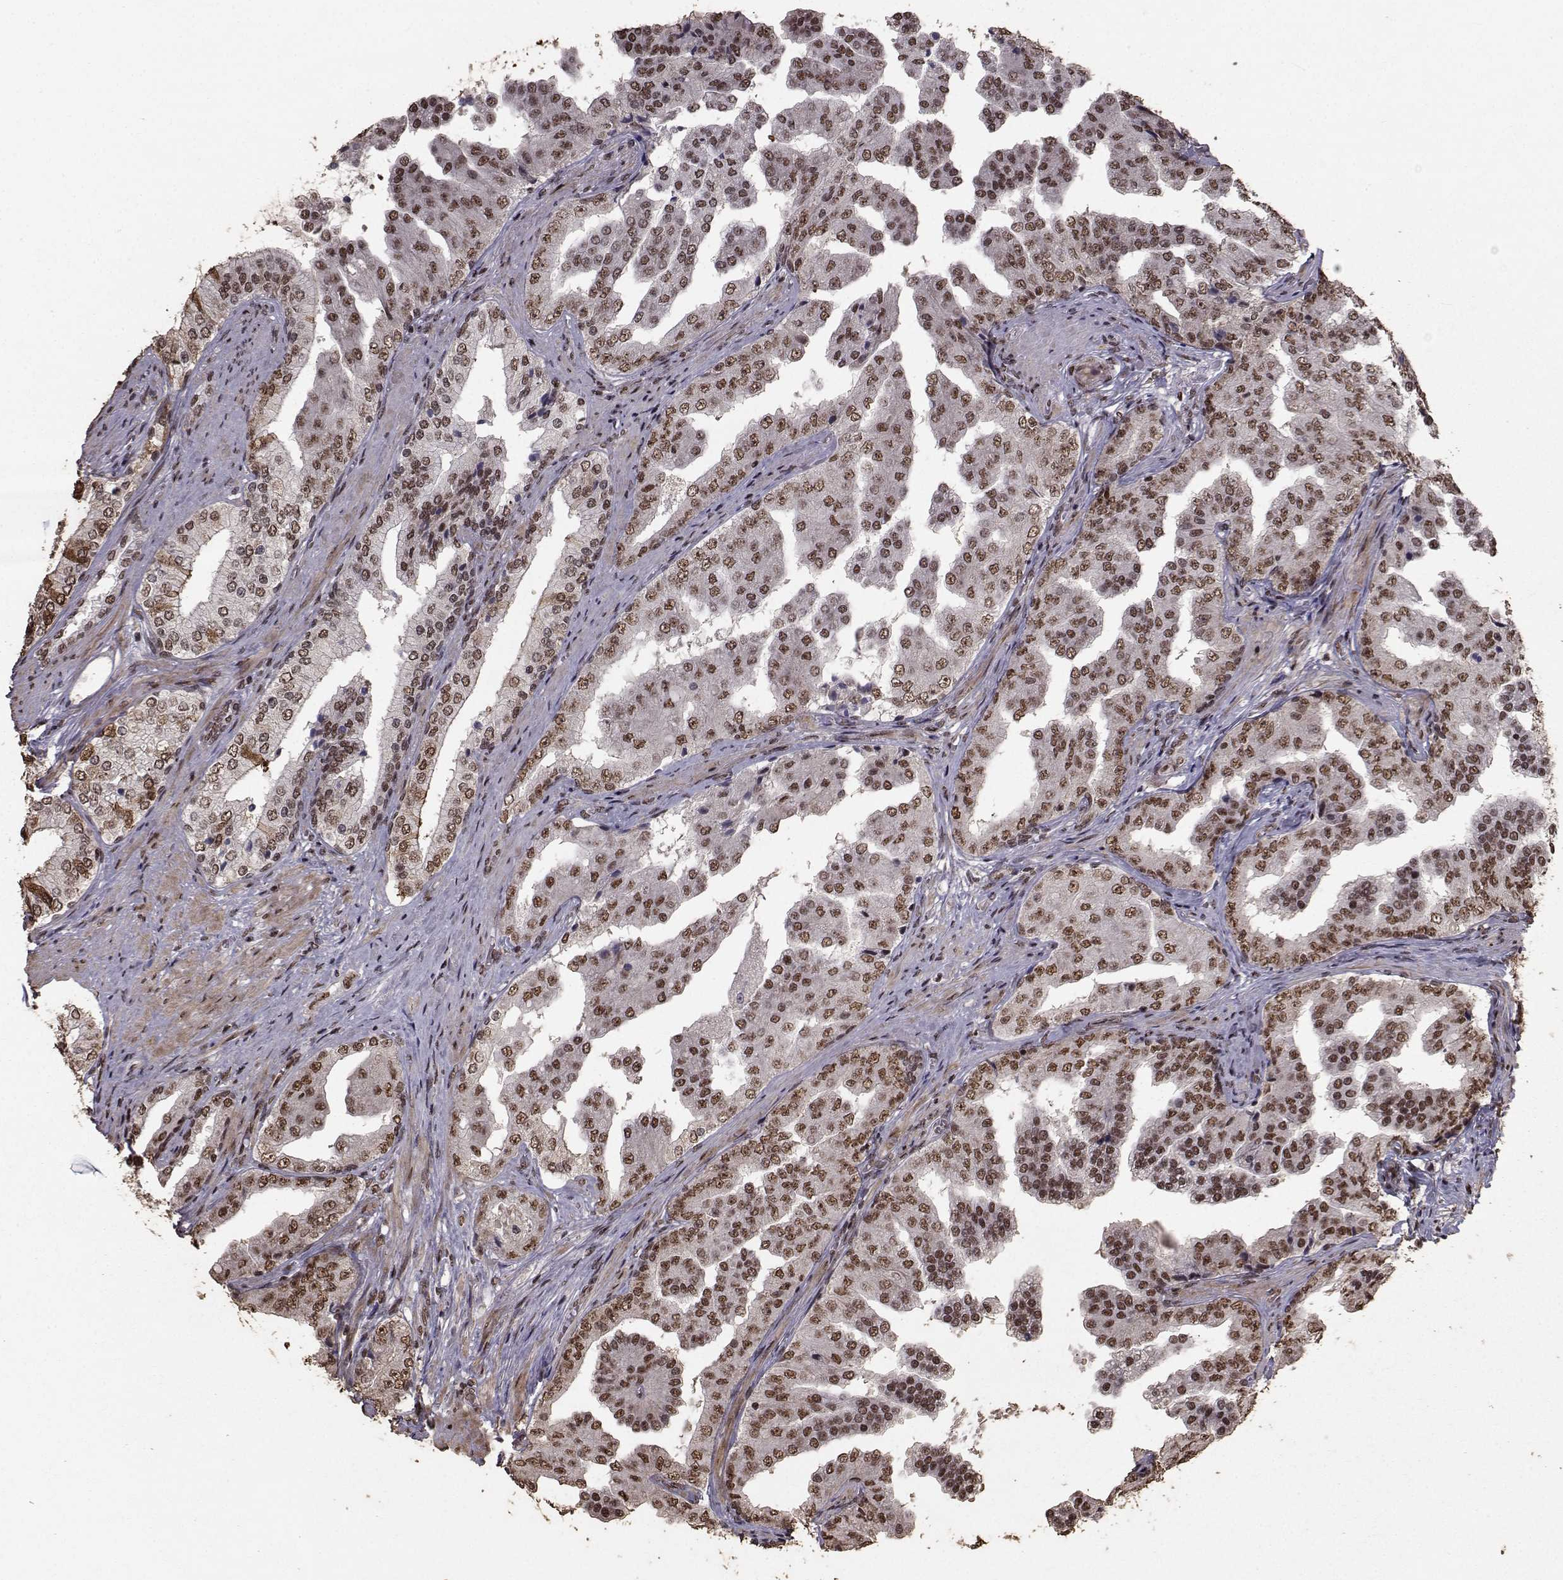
{"staining": {"intensity": "strong", "quantity": ">75%", "location": "nuclear"}, "tissue": "prostate cancer", "cell_type": "Tumor cells", "image_type": "cancer", "snomed": [{"axis": "morphology", "description": "Adenocarcinoma, Low grade"}, {"axis": "topography", "description": "Prostate and seminal vesicle, NOS"}], "caption": "Prostate cancer was stained to show a protein in brown. There is high levels of strong nuclear expression in approximately >75% of tumor cells.", "gene": "SF1", "patient": {"sex": "male", "age": 61}}